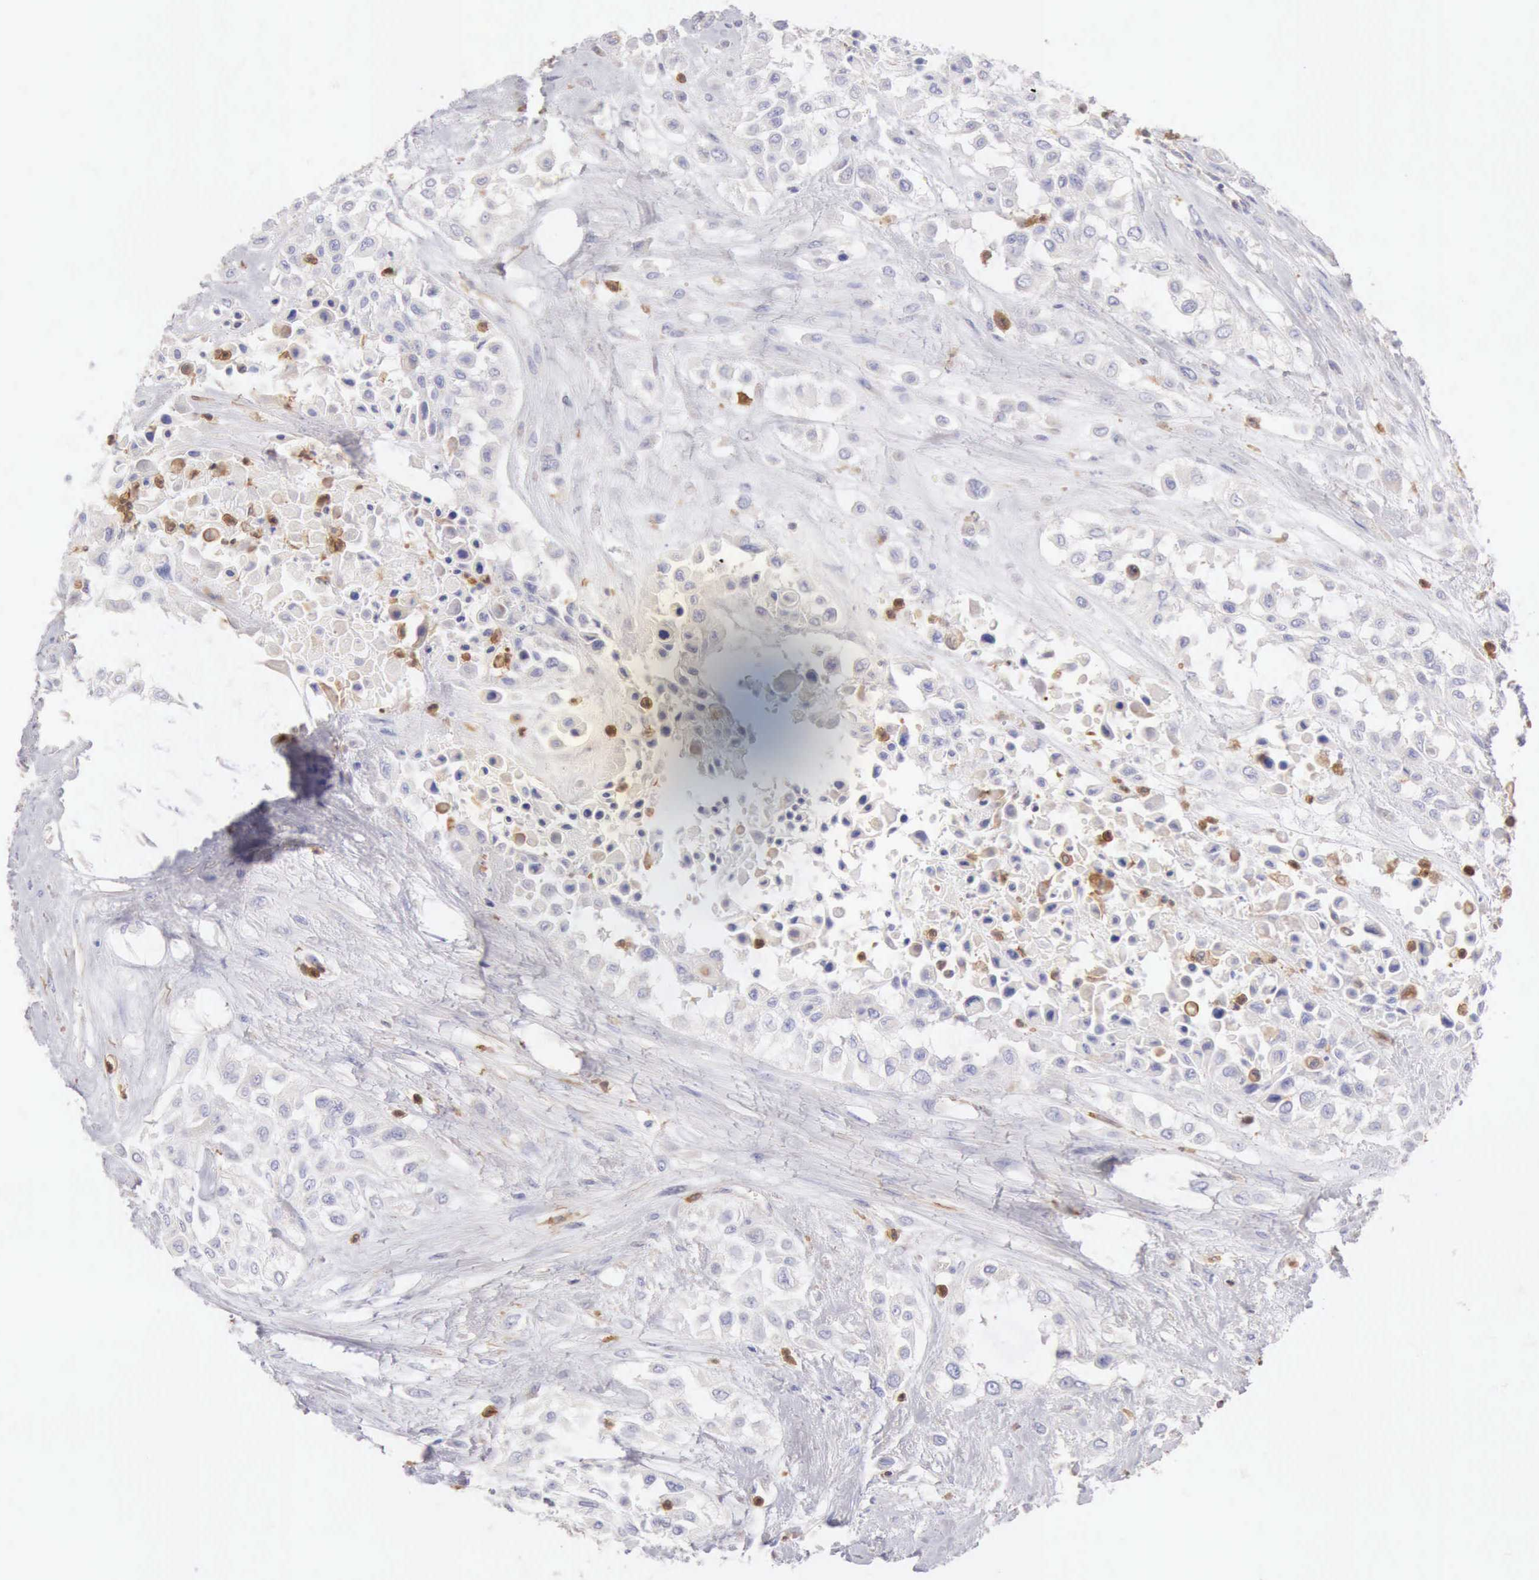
{"staining": {"intensity": "negative", "quantity": "none", "location": "none"}, "tissue": "urothelial cancer", "cell_type": "Tumor cells", "image_type": "cancer", "snomed": [{"axis": "morphology", "description": "Urothelial carcinoma, High grade"}, {"axis": "topography", "description": "Urinary bladder"}], "caption": "Immunohistochemical staining of human urothelial cancer reveals no significant staining in tumor cells.", "gene": "ARHGAP4", "patient": {"sex": "male", "age": 57}}